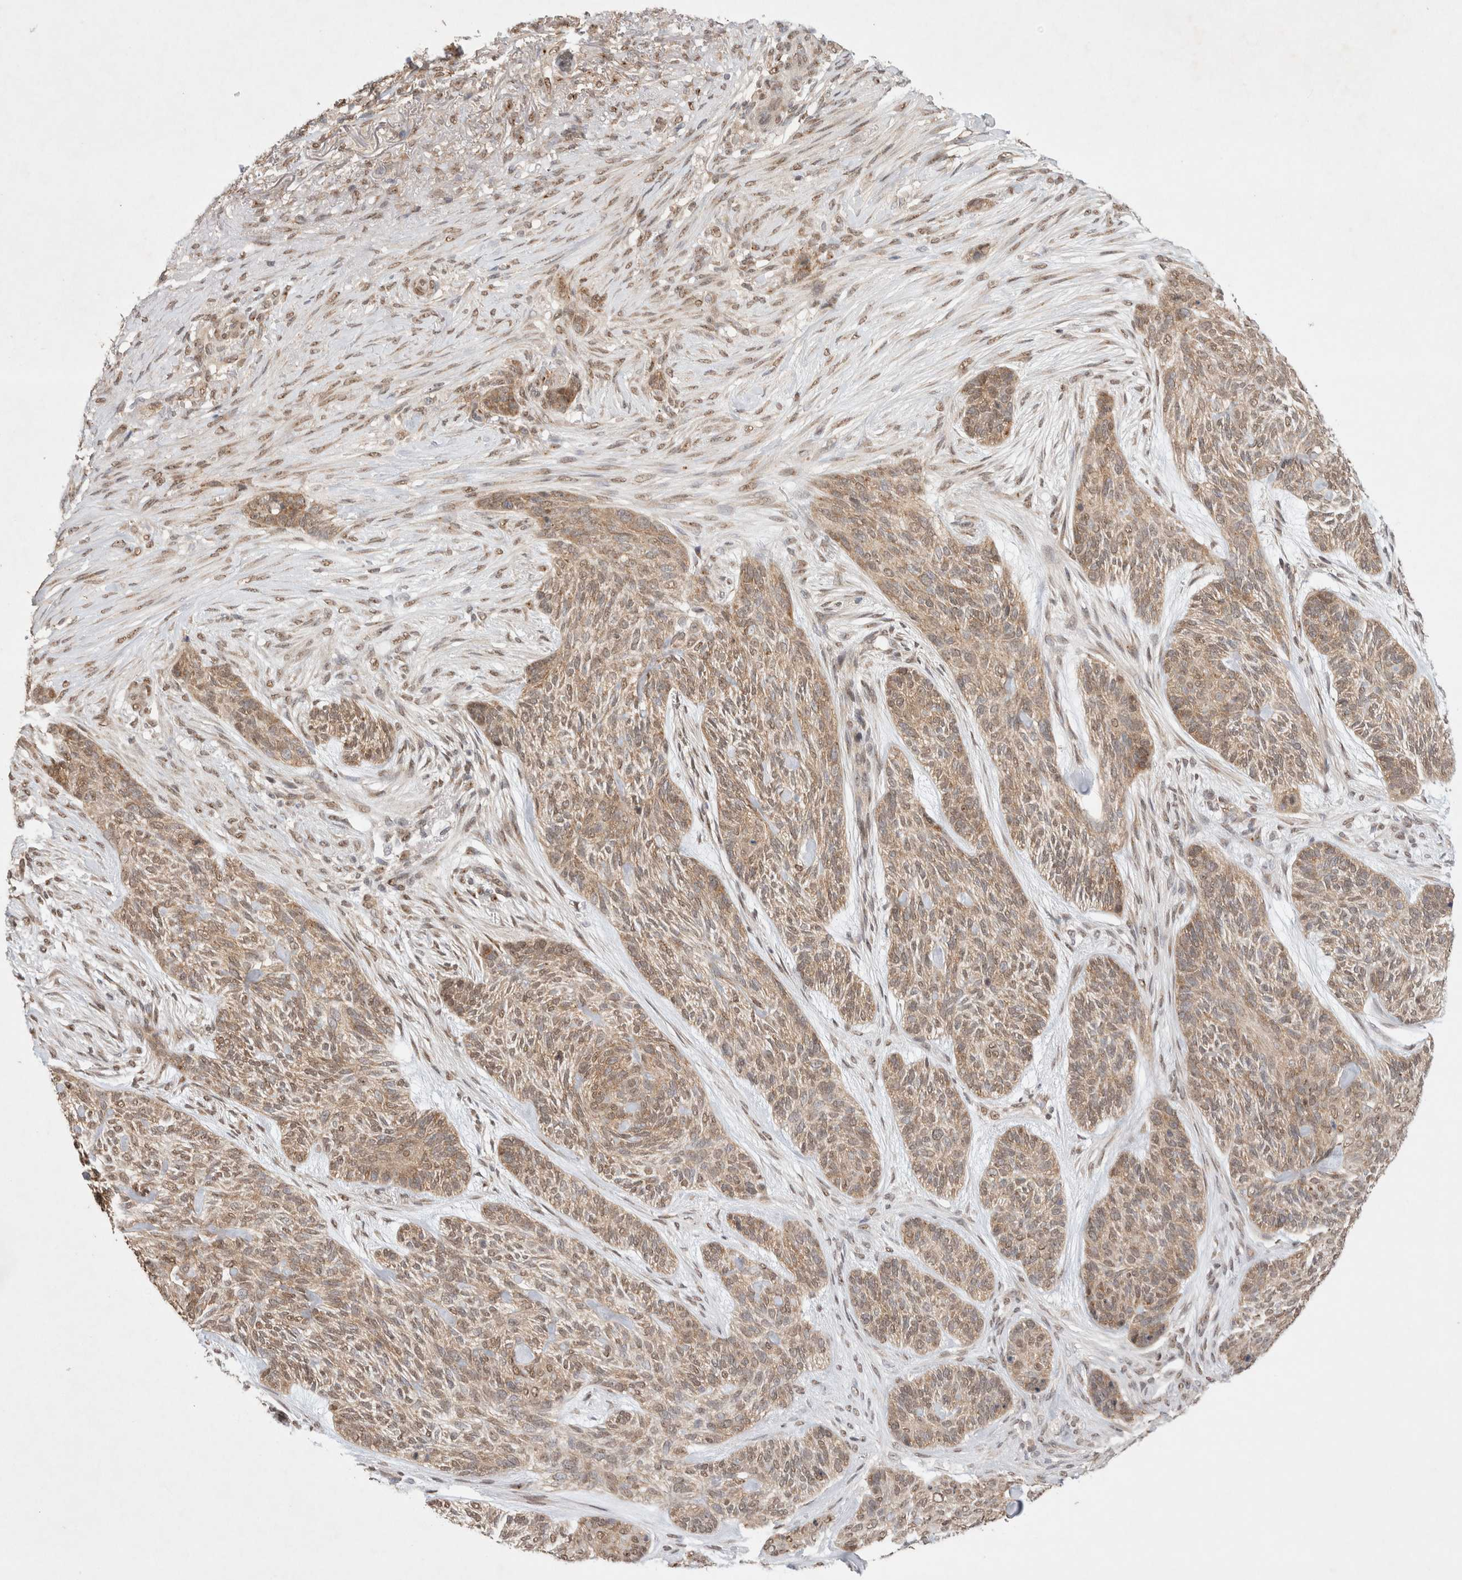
{"staining": {"intensity": "moderate", "quantity": ">75%", "location": "cytoplasmic/membranous,nuclear"}, "tissue": "skin cancer", "cell_type": "Tumor cells", "image_type": "cancer", "snomed": [{"axis": "morphology", "description": "Basal cell carcinoma"}, {"axis": "topography", "description": "Skin"}], "caption": "This image exhibits IHC staining of human skin cancer, with medium moderate cytoplasmic/membranous and nuclear expression in about >75% of tumor cells.", "gene": "WIPF2", "patient": {"sex": "male", "age": 55}}